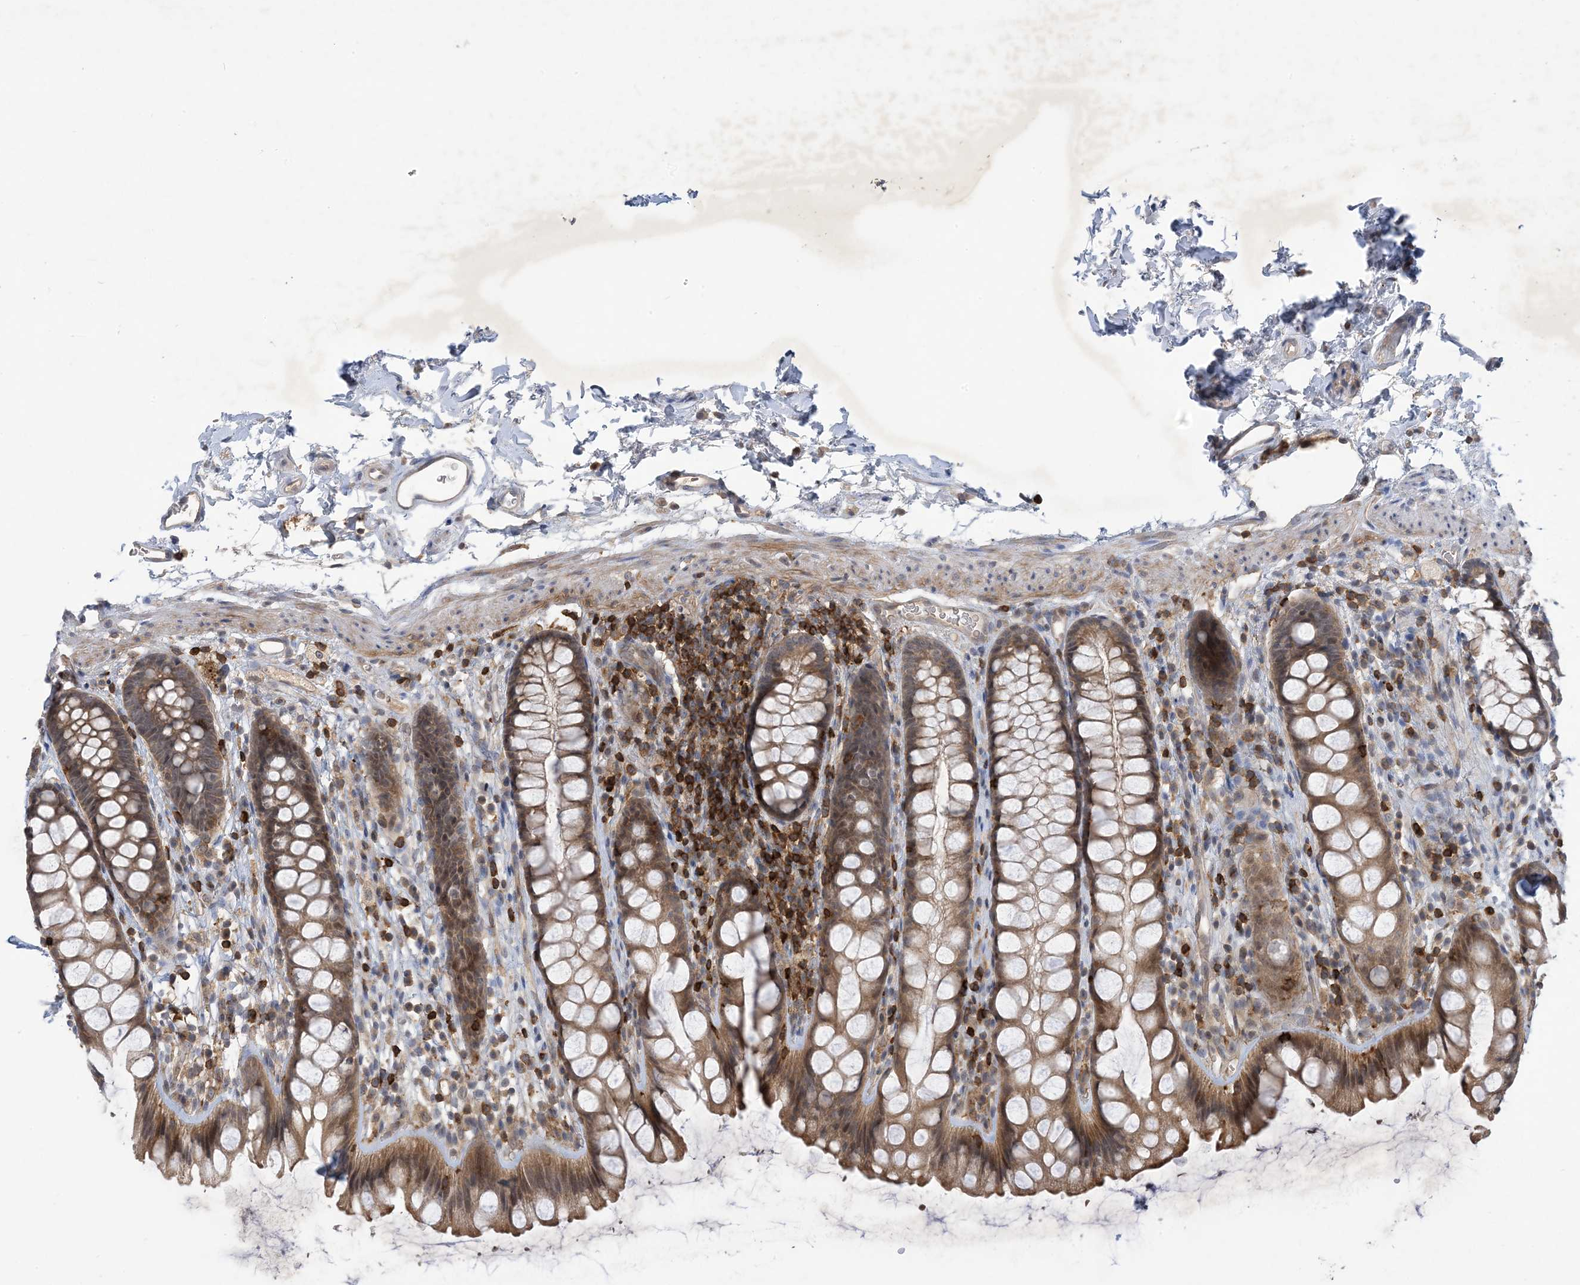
{"staining": {"intensity": "moderate", "quantity": ">75%", "location": "cytoplasmic/membranous"}, "tissue": "rectum", "cell_type": "Glandular cells", "image_type": "normal", "snomed": [{"axis": "morphology", "description": "Normal tissue, NOS"}, {"axis": "topography", "description": "Rectum"}], "caption": "Benign rectum shows moderate cytoplasmic/membranous staining in about >75% of glandular cells.", "gene": "AK9", "patient": {"sex": "female", "age": 65}}